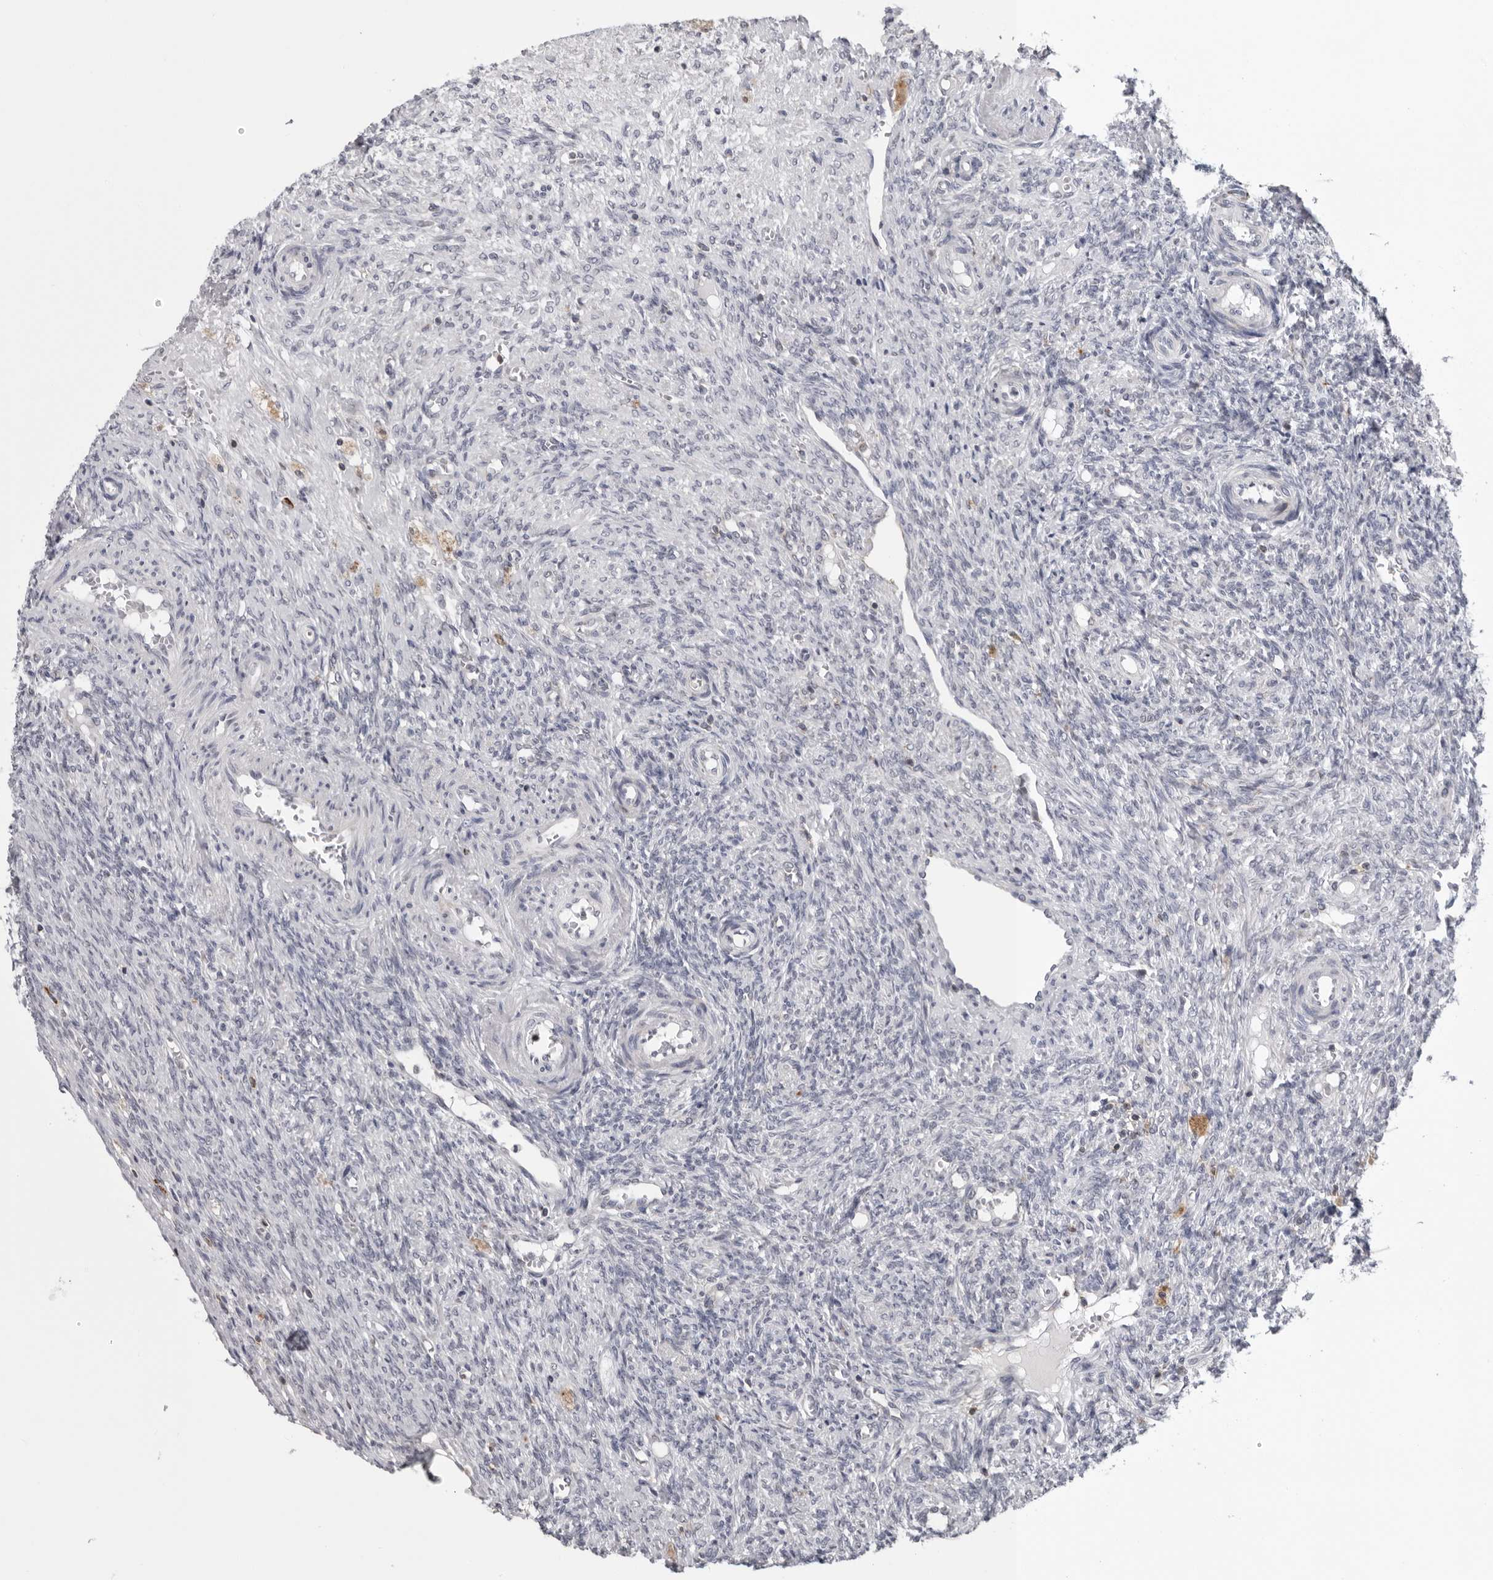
{"staining": {"intensity": "negative", "quantity": "none", "location": "none"}, "tissue": "ovary", "cell_type": "Ovarian stroma cells", "image_type": "normal", "snomed": [{"axis": "morphology", "description": "Normal tissue, NOS"}, {"axis": "topography", "description": "Ovary"}], "caption": "Micrograph shows no significant protein positivity in ovarian stroma cells of unremarkable ovary. (Stains: DAB (3,3'-diaminobenzidine) IHC with hematoxylin counter stain, Microscopy: brightfield microscopy at high magnification).", "gene": "CPT2", "patient": {"sex": "female", "age": 41}}